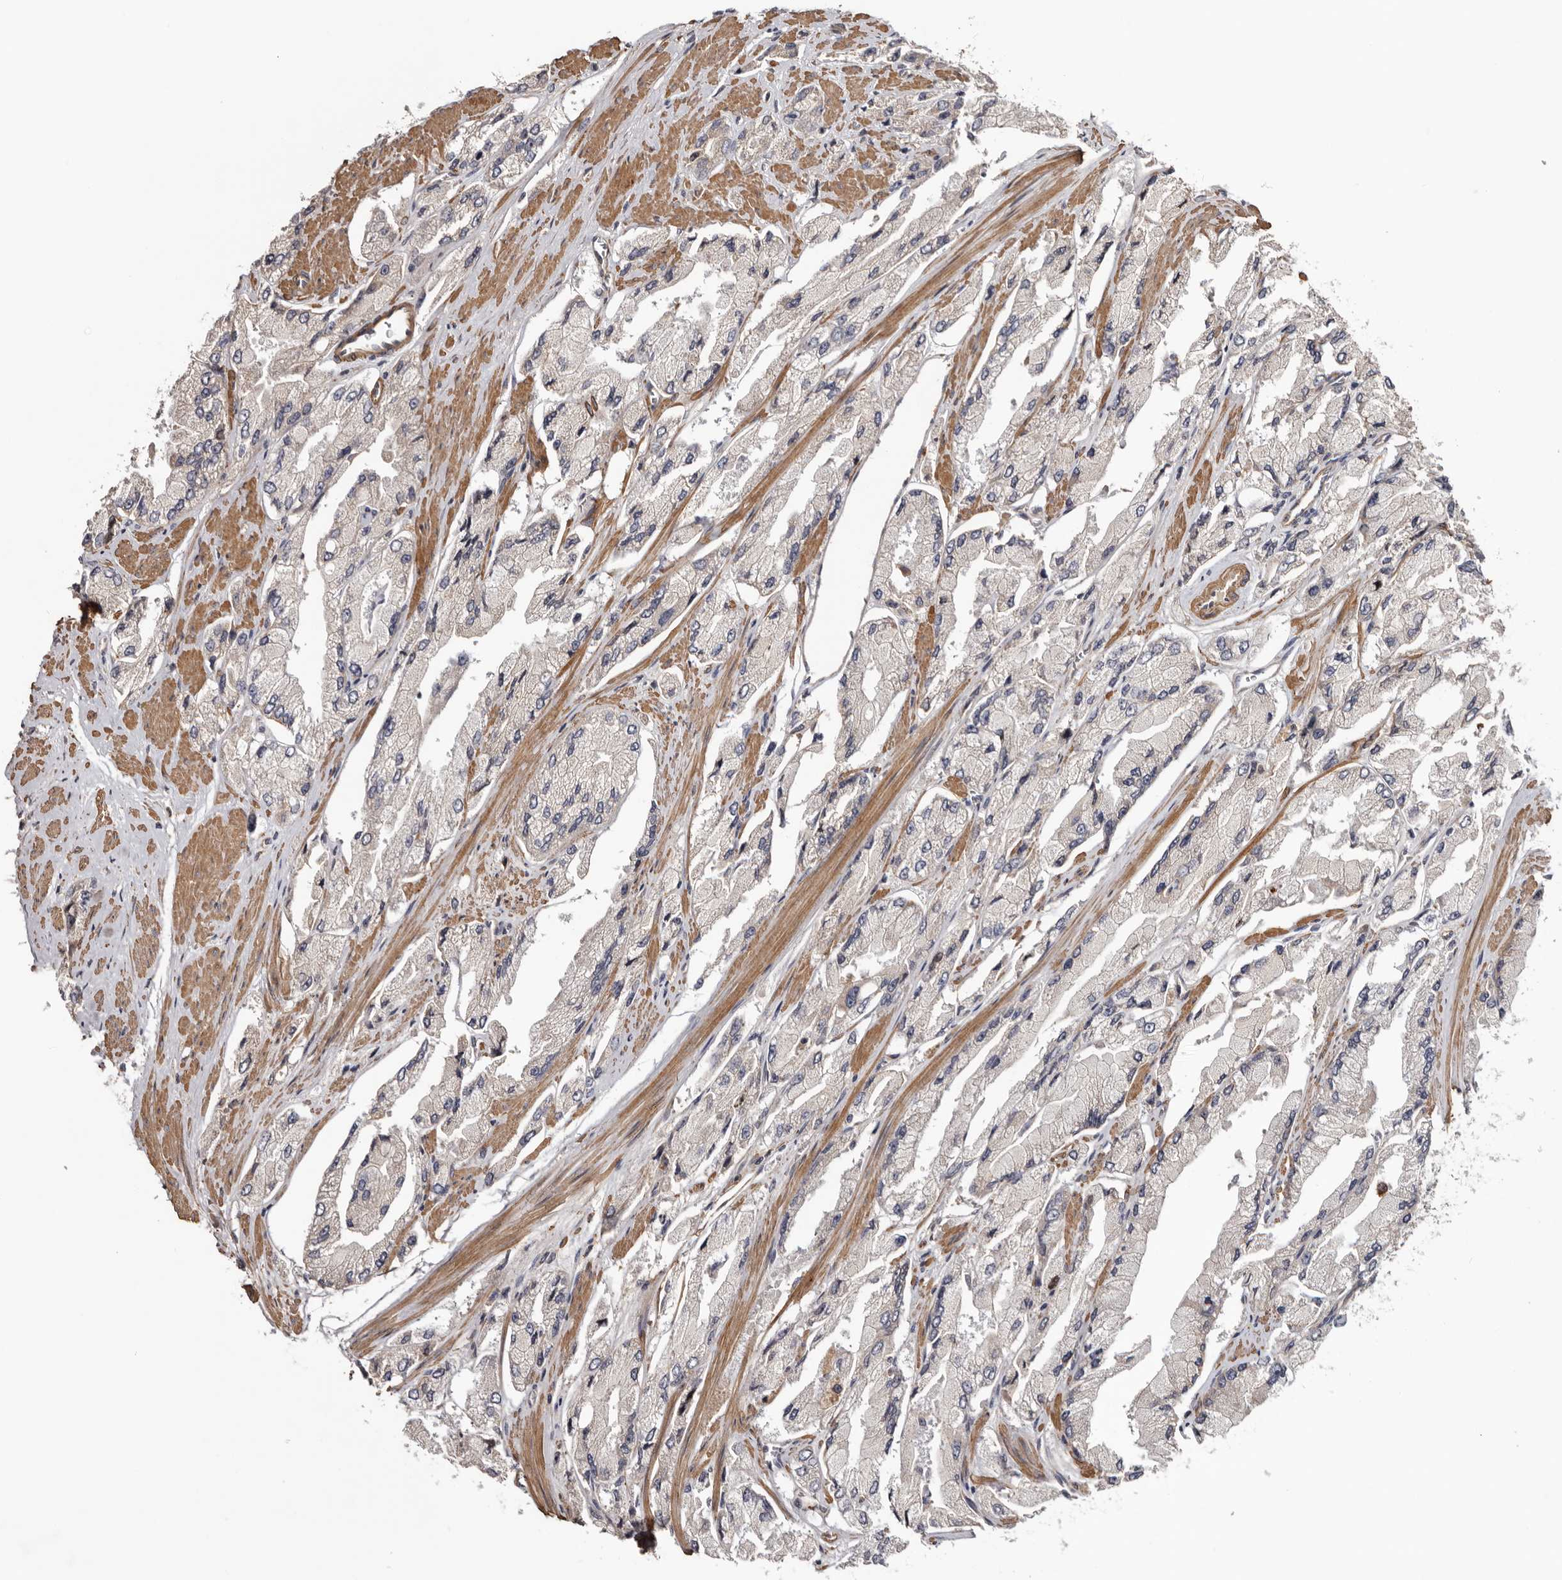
{"staining": {"intensity": "negative", "quantity": "none", "location": "none"}, "tissue": "prostate cancer", "cell_type": "Tumor cells", "image_type": "cancer", "snomed": [{"axis": "morphology", "description": "Adenocarcinoma, High grade"}, {"axis": "topography", "description": "Prostate"}], "caption": "A photomicrograph of human prostate cancer (high-grade adenocarcinoma) is negative for staining in tumor cells. (DAB (3,3'-diaminobenzidine) immunohistochemistry visualized using brightfield microscopy, high magnification).", "gene": "CDCA8", "patient": {"sex": "male", "age": 58}}